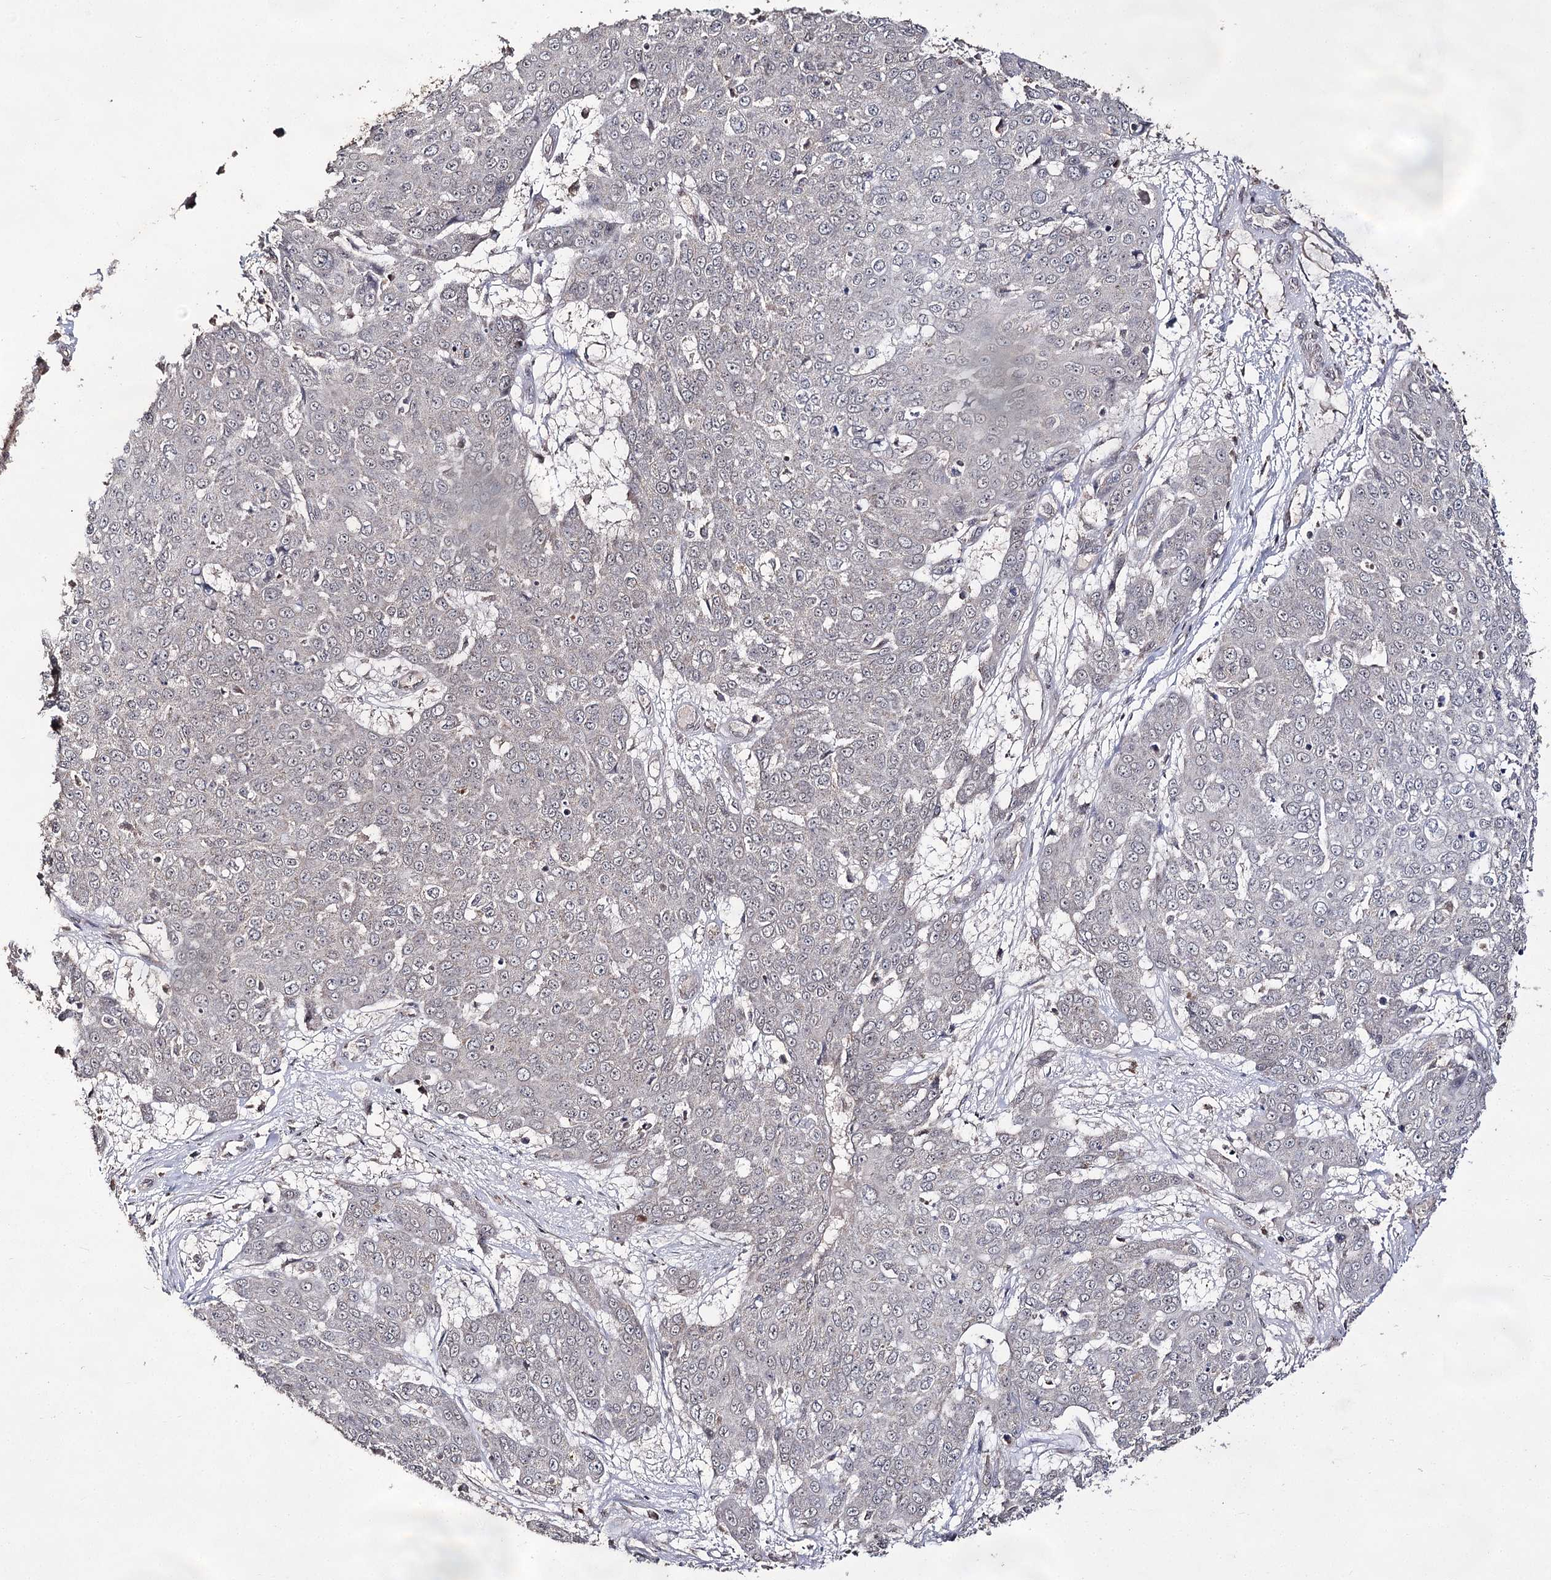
{"staining": {"intensity": "negative", "quantity": "none", "location": "none"}, "tissue": "skin cancer", "cell_type": "Tumor cells", "image_type": "cancer", "snomed": [{"axis": "morphology", "description": "Squamous cell carcinoma, NOS"}, {"axis": "topography", "description": "Skin"}], "caption": "Immunohistochemistry (IHC) photomicrograph of neoplastic tissue: skin squamous cell carcinoma stained with DAB (3,3'-diaminobenzidine) displays no significant protein expression in tumor cells.", "gene": "ACTR6", "patient": {"sex": "male", "age": 71}}